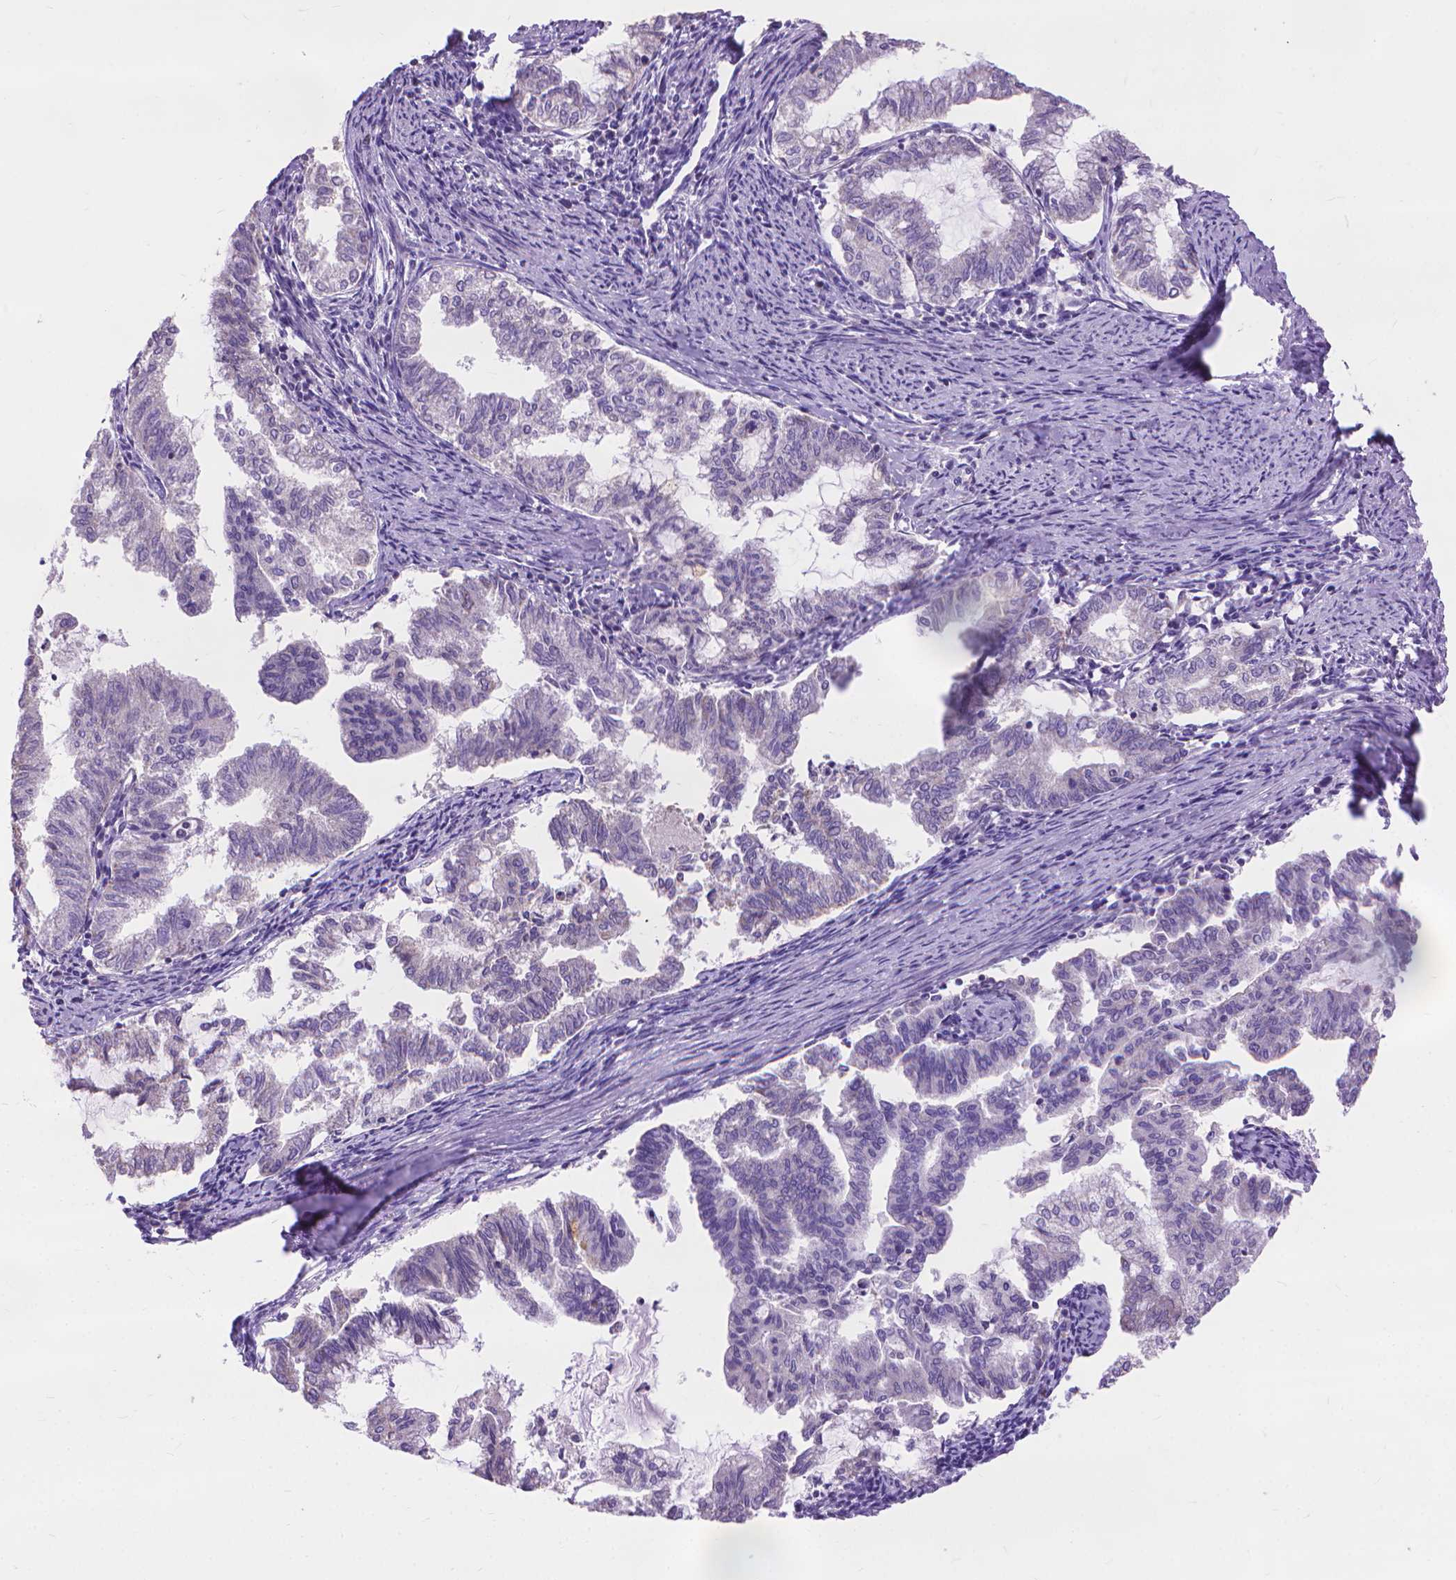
{"staining": {"intensity": "negative", "quantity": "none", "location": "none"}, "tissue": "endometrial cancer", "cell_type": "Tumor cells", "image_type": "cancer", "snomed": [{"axis": "morphology", "description": "Adenocarcinoma, NOS"}, {"axis": "topography", "description": "Endometrium"}], "caption": "IHC of endometrial cancer displays no positivity in tumor cells.", "gene": "SYN1", "patient": {"sex": "female", "age": 79}}